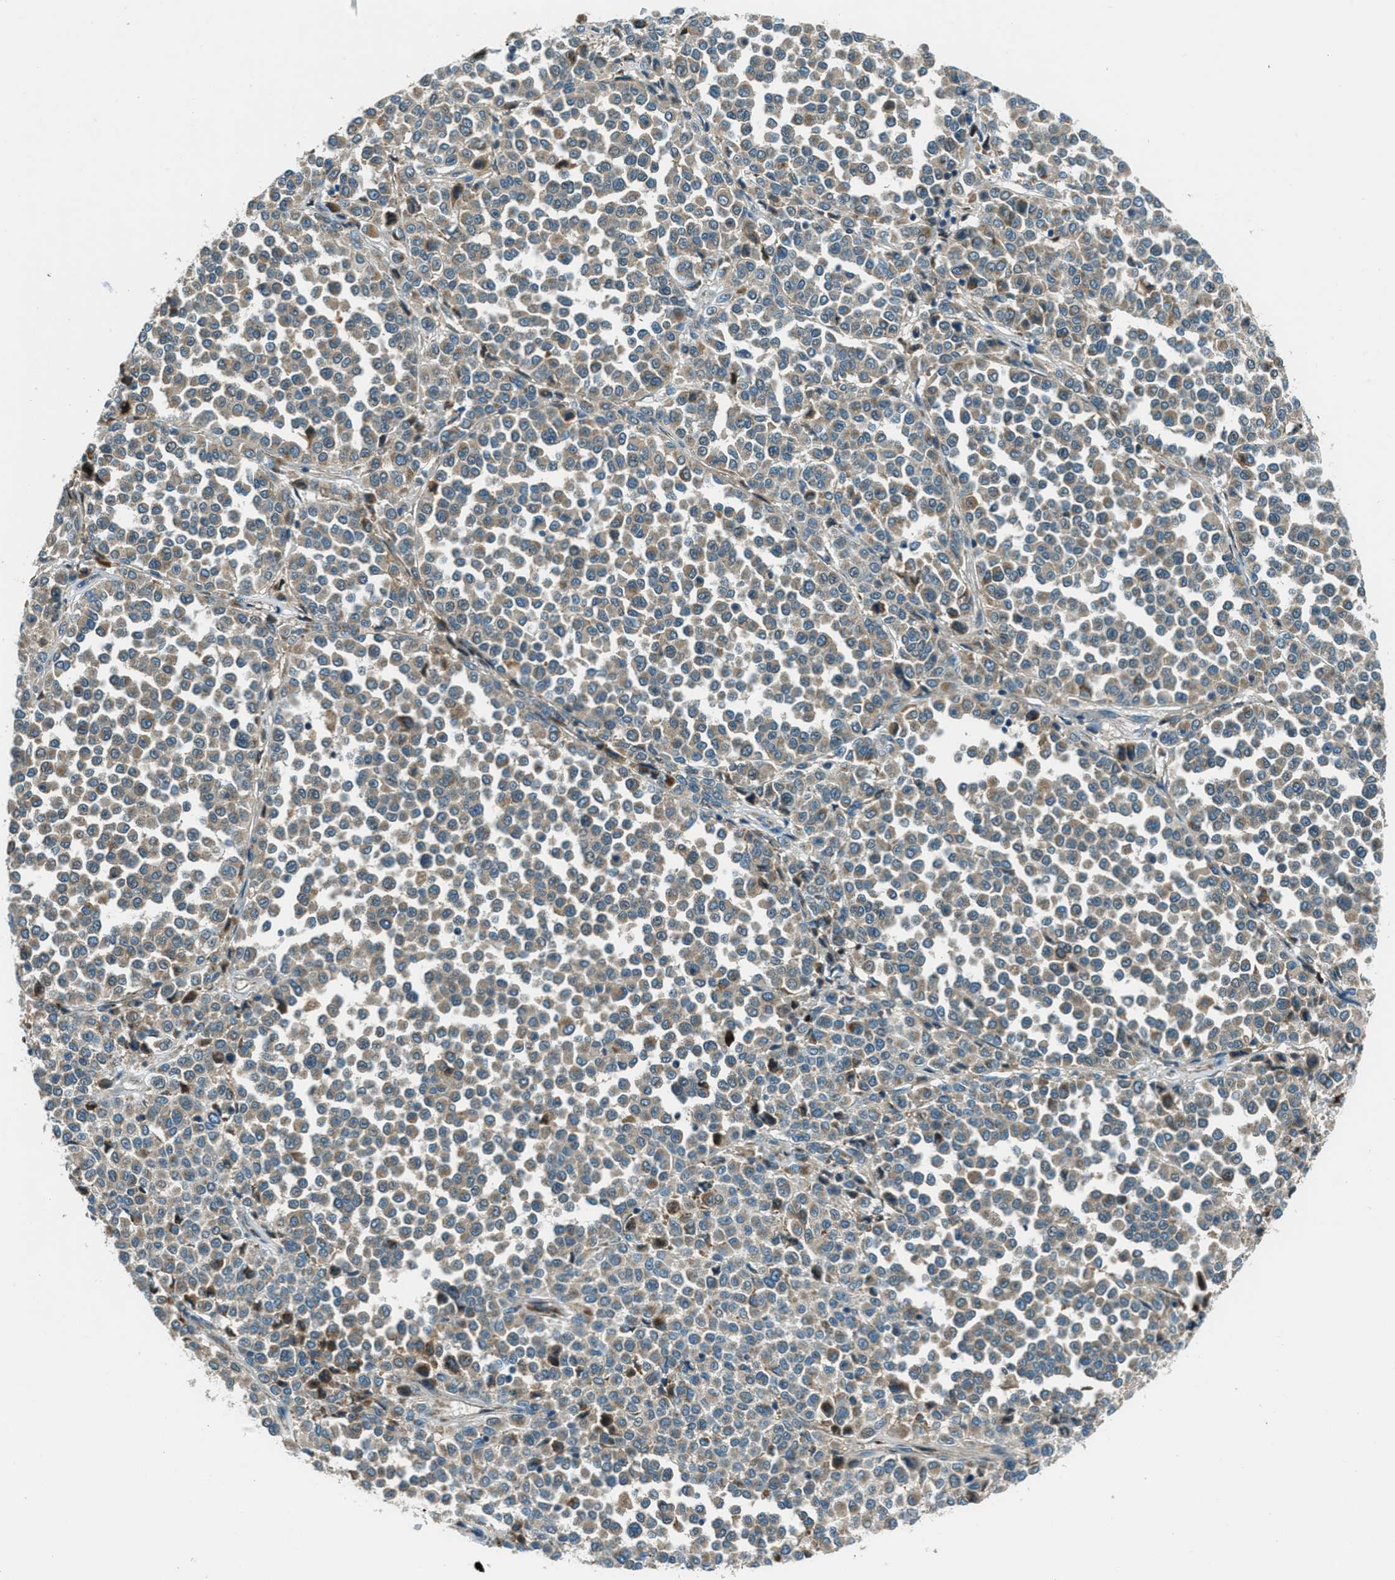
{"staining": {"intensity": "weak", "quantity": ">75%", "location": "cytoplasmic/membranous"}, "tissue": "melanoma", "cell_type": "Tumor cells", "image_type": "cancer", "snomed": [{"axis": "morphology", "description": "Malignant melanoma, Metastatic site"}, {"axis": "topography", "description": "Pancreas"}], "caption": "Immunohistochemistry (IHC) photomicrograph of neoplastic tissue: malignant melanoma (metastatic site) stained using IHC shows low levels of weak protein expression localized specifically in the cytoplasmic/membranous of tumor cells, appearing as a cytoplasmic/membranous brown color.", "gene": "FAR1", "patient": {"sex": "female", "age": 30}}